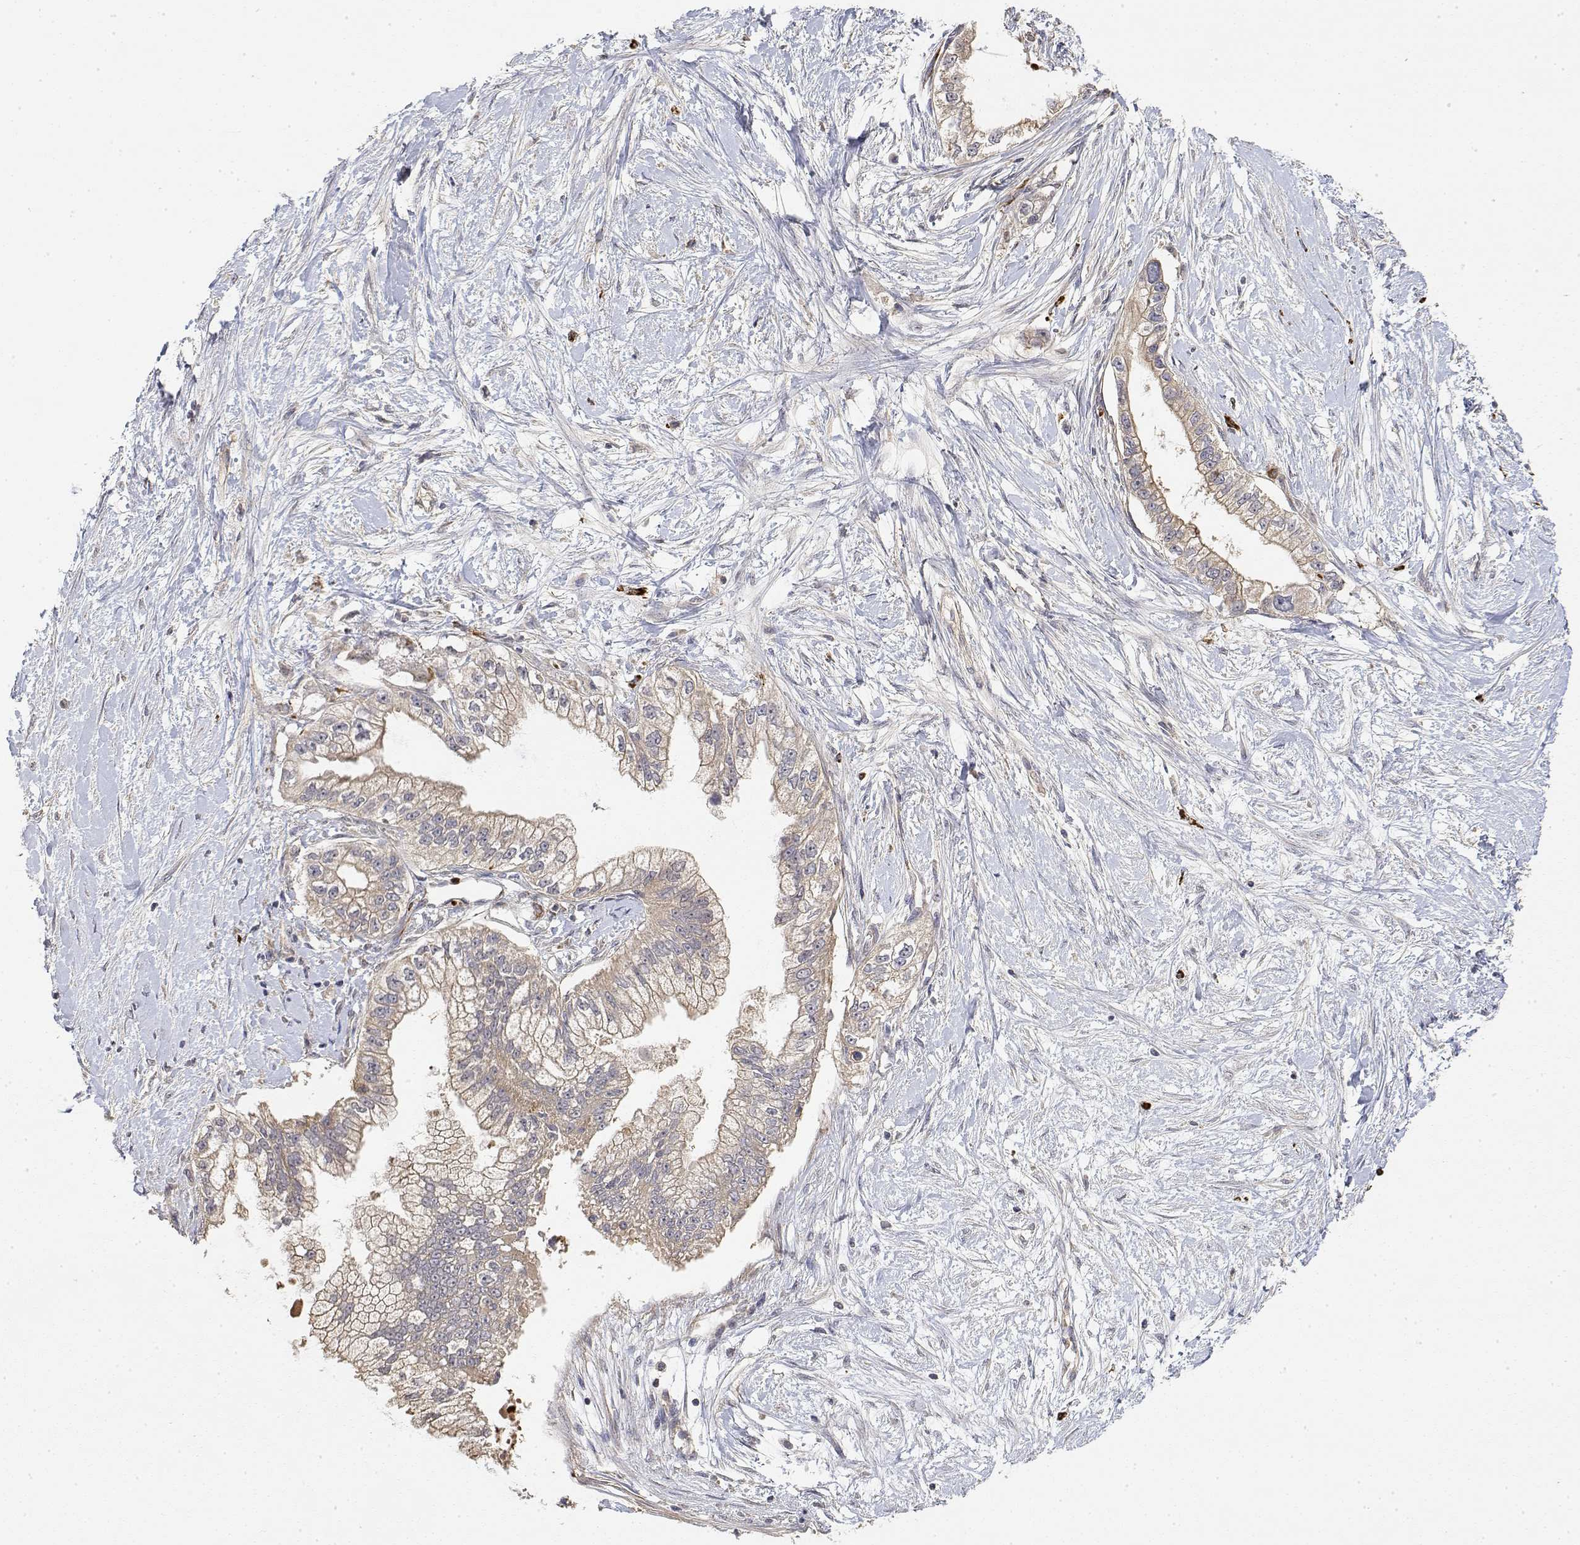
{"staining": {"intensity": "weak", "quantity": "25%-75%", "location": "cytoplasmic/membranous"}, "tissue": "pancreatic cancer", "cell_type": "Tumor cells", "image_type": "cancer", "snomed": [{"axis": "morphology", "description": "Adenocarcinoma, NOS"}, {"axis": "topography", "description": "Pancreas"}], "caption": "IHC of human adenocarcinoma (pancreatic) shows low levels of weak cytoplasmic/membranous positivity in about 25%-75% of tumor cells. (DAB (3,3'-diaminobenzidine) = brown stain, brightfield microscopy at high magnification).", "gene": "LONRF3", "patient": {"sex": "male", "age": 70}}